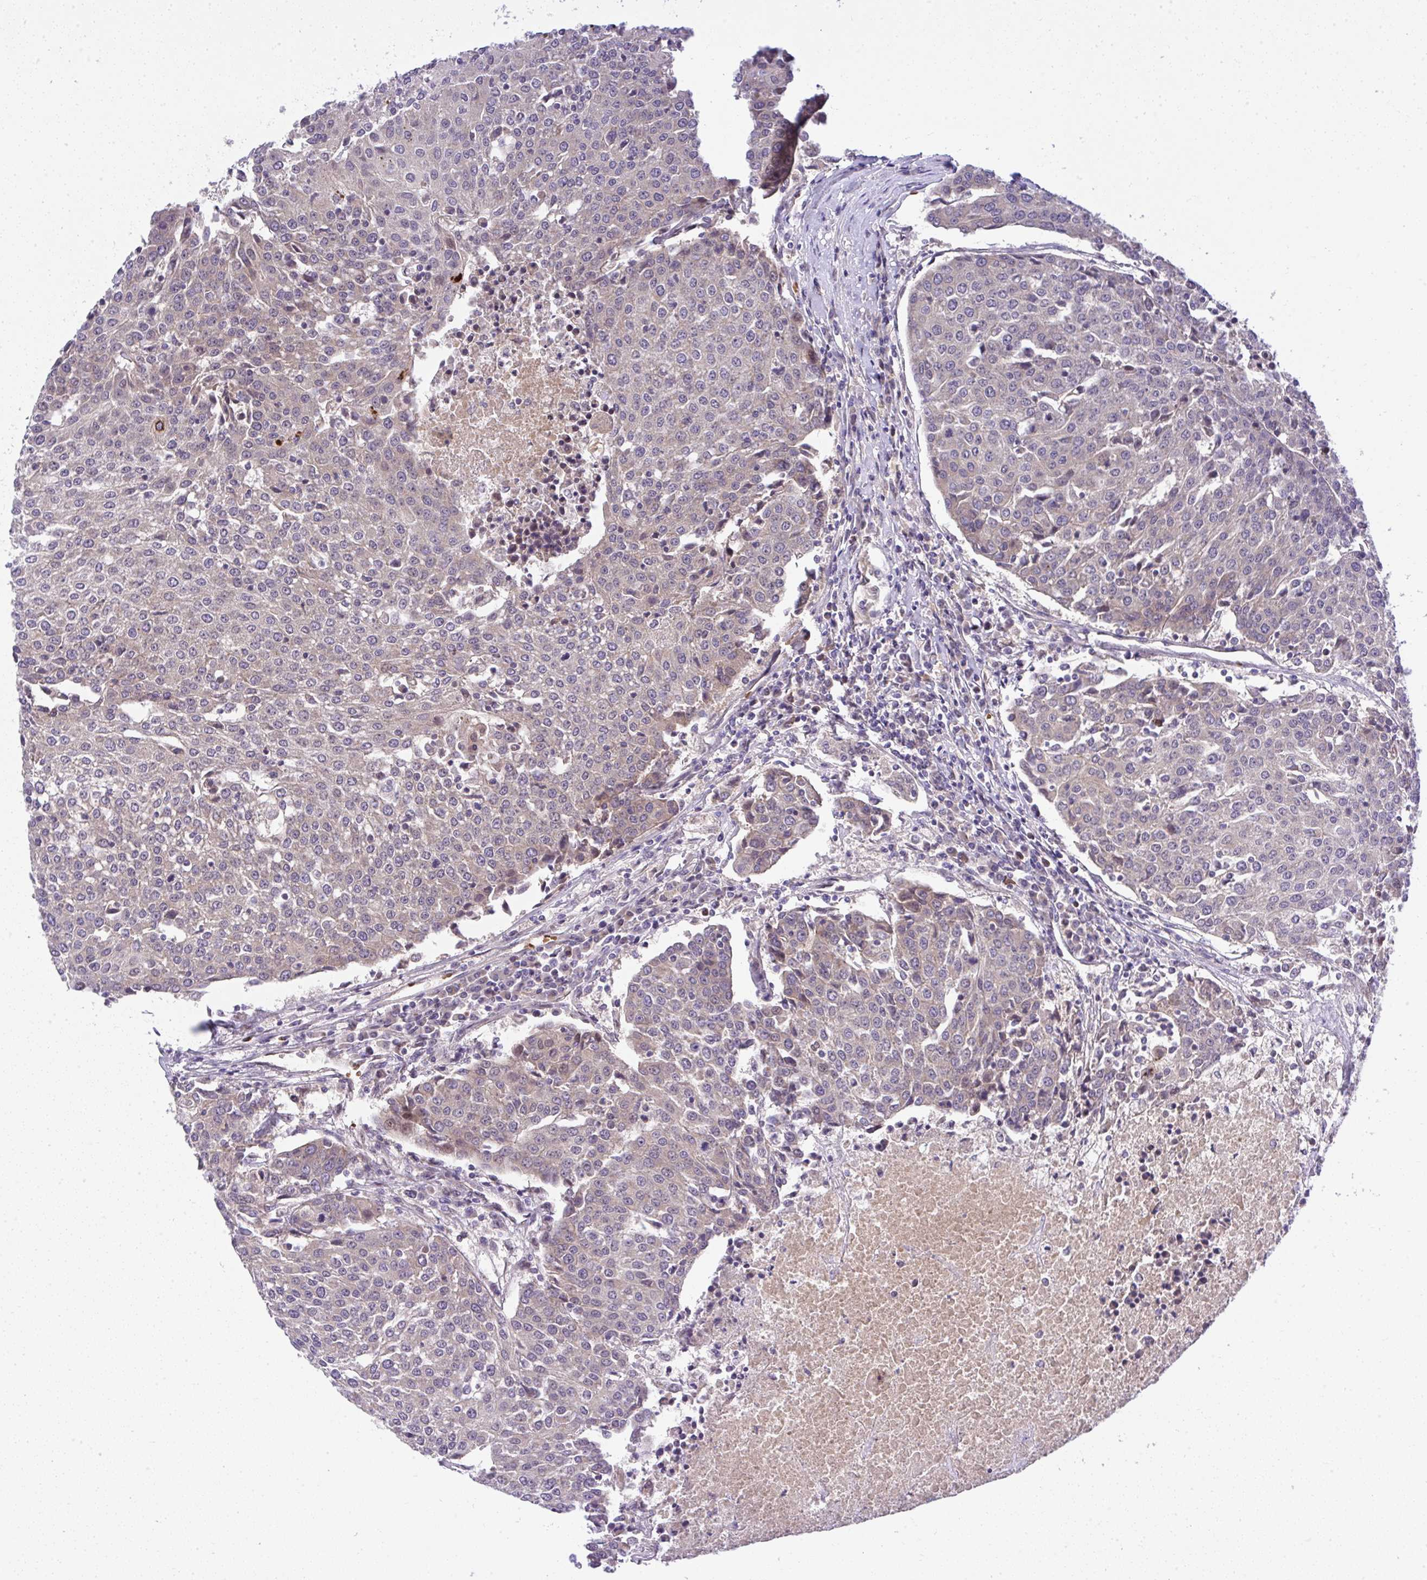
{"staining": {"intensity": "weak", "quantity": "<25%", "location": "cytoplasmic/membranous"}, "tissue": "urothelial cancer", "cell_type": "Tumor cells", "image_type": "cancer", "snomed": [{"axis": "morphology", "description": "Urothelial carcinoma, High grade"}, {"axis": "topography", "description": "Urinary bladder"}], "caption": "Immunohistochemistry of human high-grade urothelial carcinoma reveals no positivity in tumor cells. Brightfield microscopy of immunohistochemistry stained with DAB (3,3'-diaminobenzidine) (brown) and hematoxylin (blue), captured at high magnification.", "gene": "CHIA", "patient": {"sex": "female", "age": 85}}